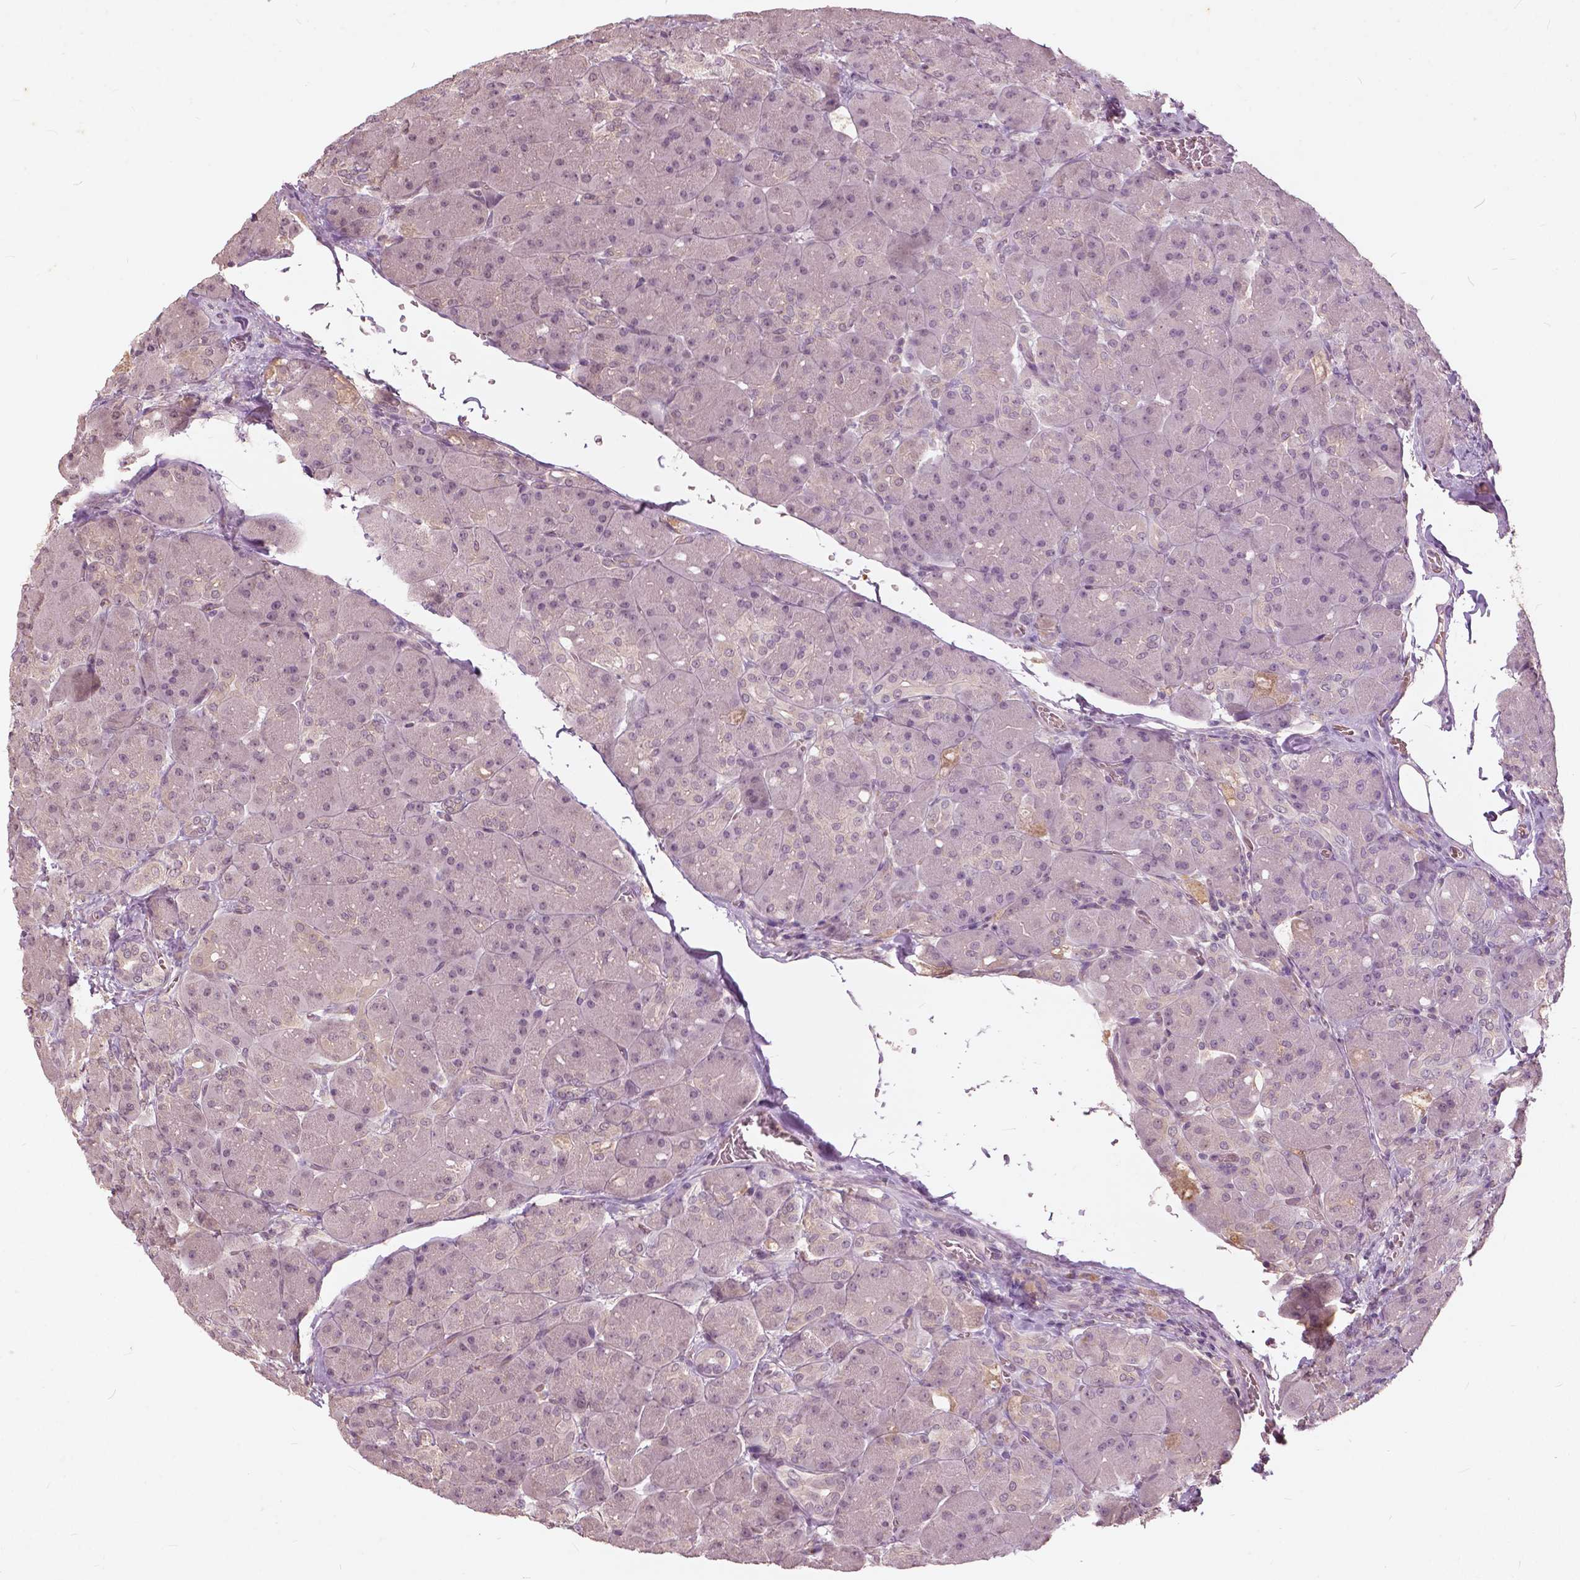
{"staining": {"intensity": "weak", "quantity": "25%-75%", "location": "nuclear"}, "tissue": "pancreas", "cell_type": "Exocrine glandular cells", "image_type": "normal", "snomed": [{"axis": "morphology", "description": "Normal tissue, NOS"}, {"axis": "topography", "description": "Pancreas"}], "caption": "Protein analysis of normal pancreas shows weak nuclear staining in about 25%-75% of exocrine glandular cells.", "gene": "ANGPTL4", "patient": {"sex": "male", "age": 55}}